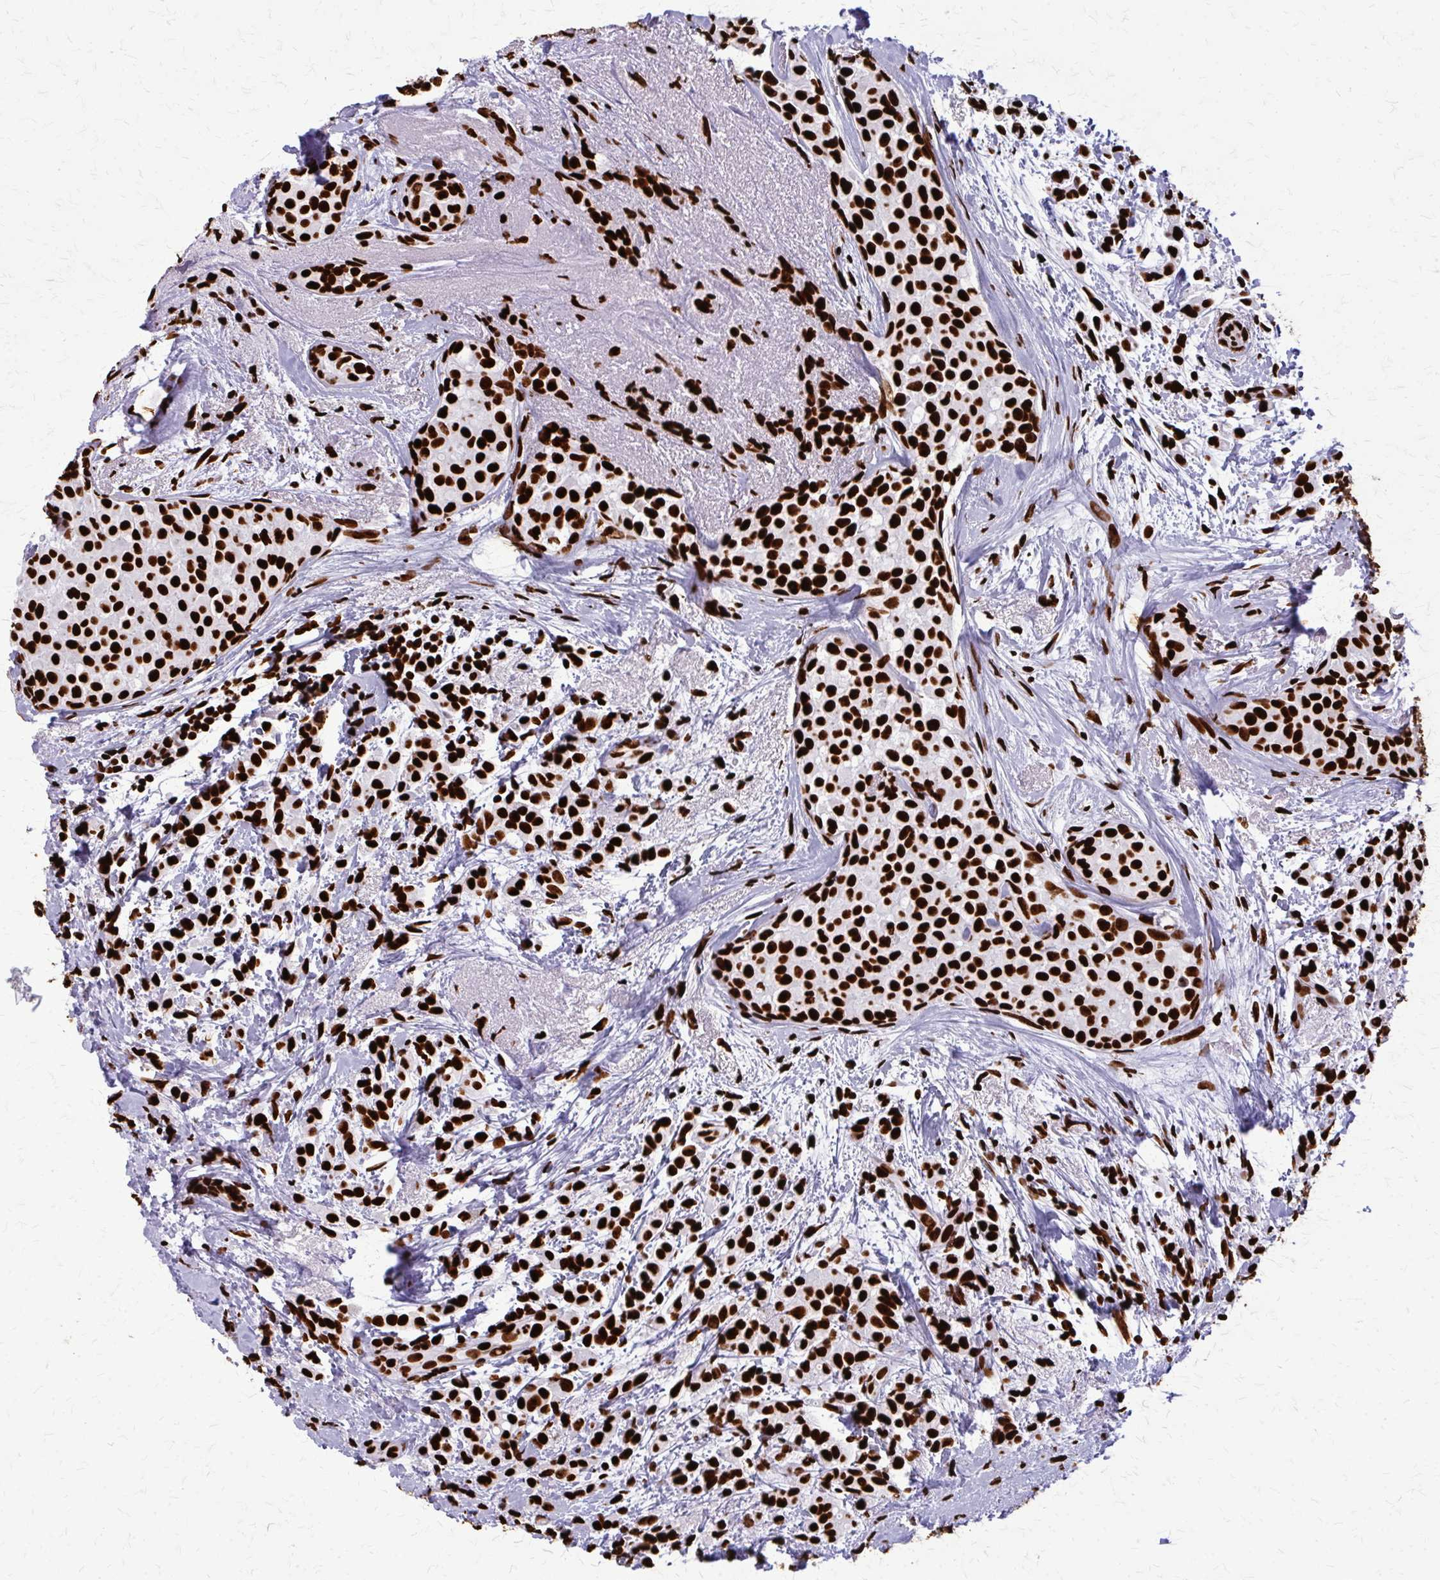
{"staining": {"intensity": "strong", "quantity": ">75%", "location": "nuclear"}, "tissue": "breast cancer", "cell_type": "Tumor cells", "image_type": "cancer", "snomed": [{"axis": "morphology", "description": "Lobular carcinoma"}, {"axis": "topography", "description": "Breast"}], "caption": "Lobular carcinoma (breast) stained with DAB (3,3'-diaminobenzidine) IHC shows high levels of strong nuclear positivity in about >75% of tumor cells. The staining was performed using DAB to visualize the protein expression in brown, while the nuclei were stained in blue with hematoxylin (Magnification: 20x).", "gene": "SFPQ", "patient": {"sex": "female", "age": 68}}